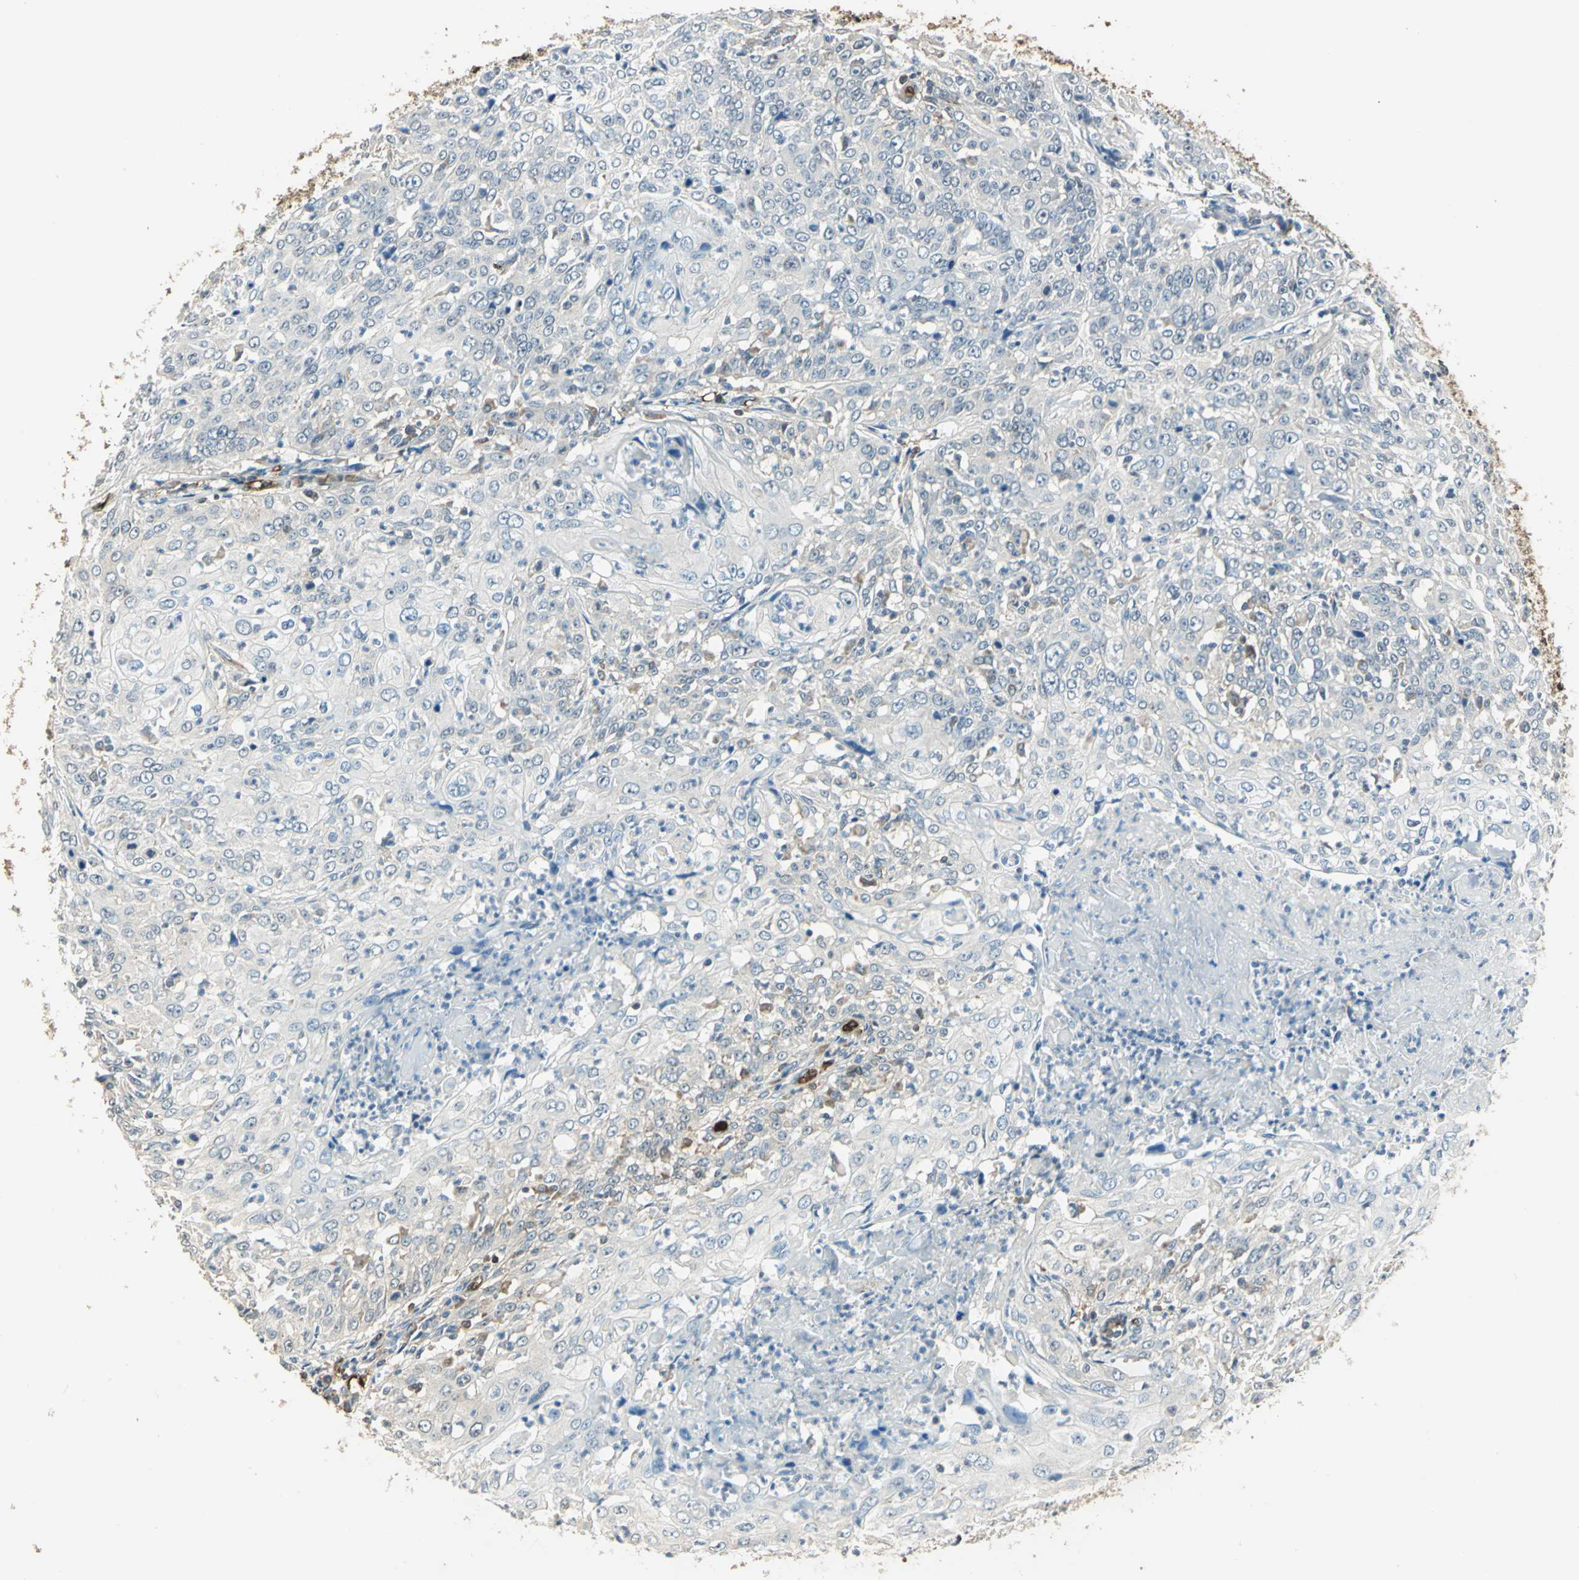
{"staining": {"intensity": "negative", "quantity": "none", "location": "none"}, "tissue": "cervical cancer", "cell_type": "Tumor cells", "image_type": "cancer", "snomed": [{"axis": "morphology", "description": "Squamous cell carcinoma, NOS"}, {"axis": "topography", "description": "Cervix"}], "caption": "This is a image of IHC staining of cervical squamous cell carcinoma, which shows no positivity in tumor cells.", "gene": "DDAH1", "patient": {"sex": "female", "age": 39}}